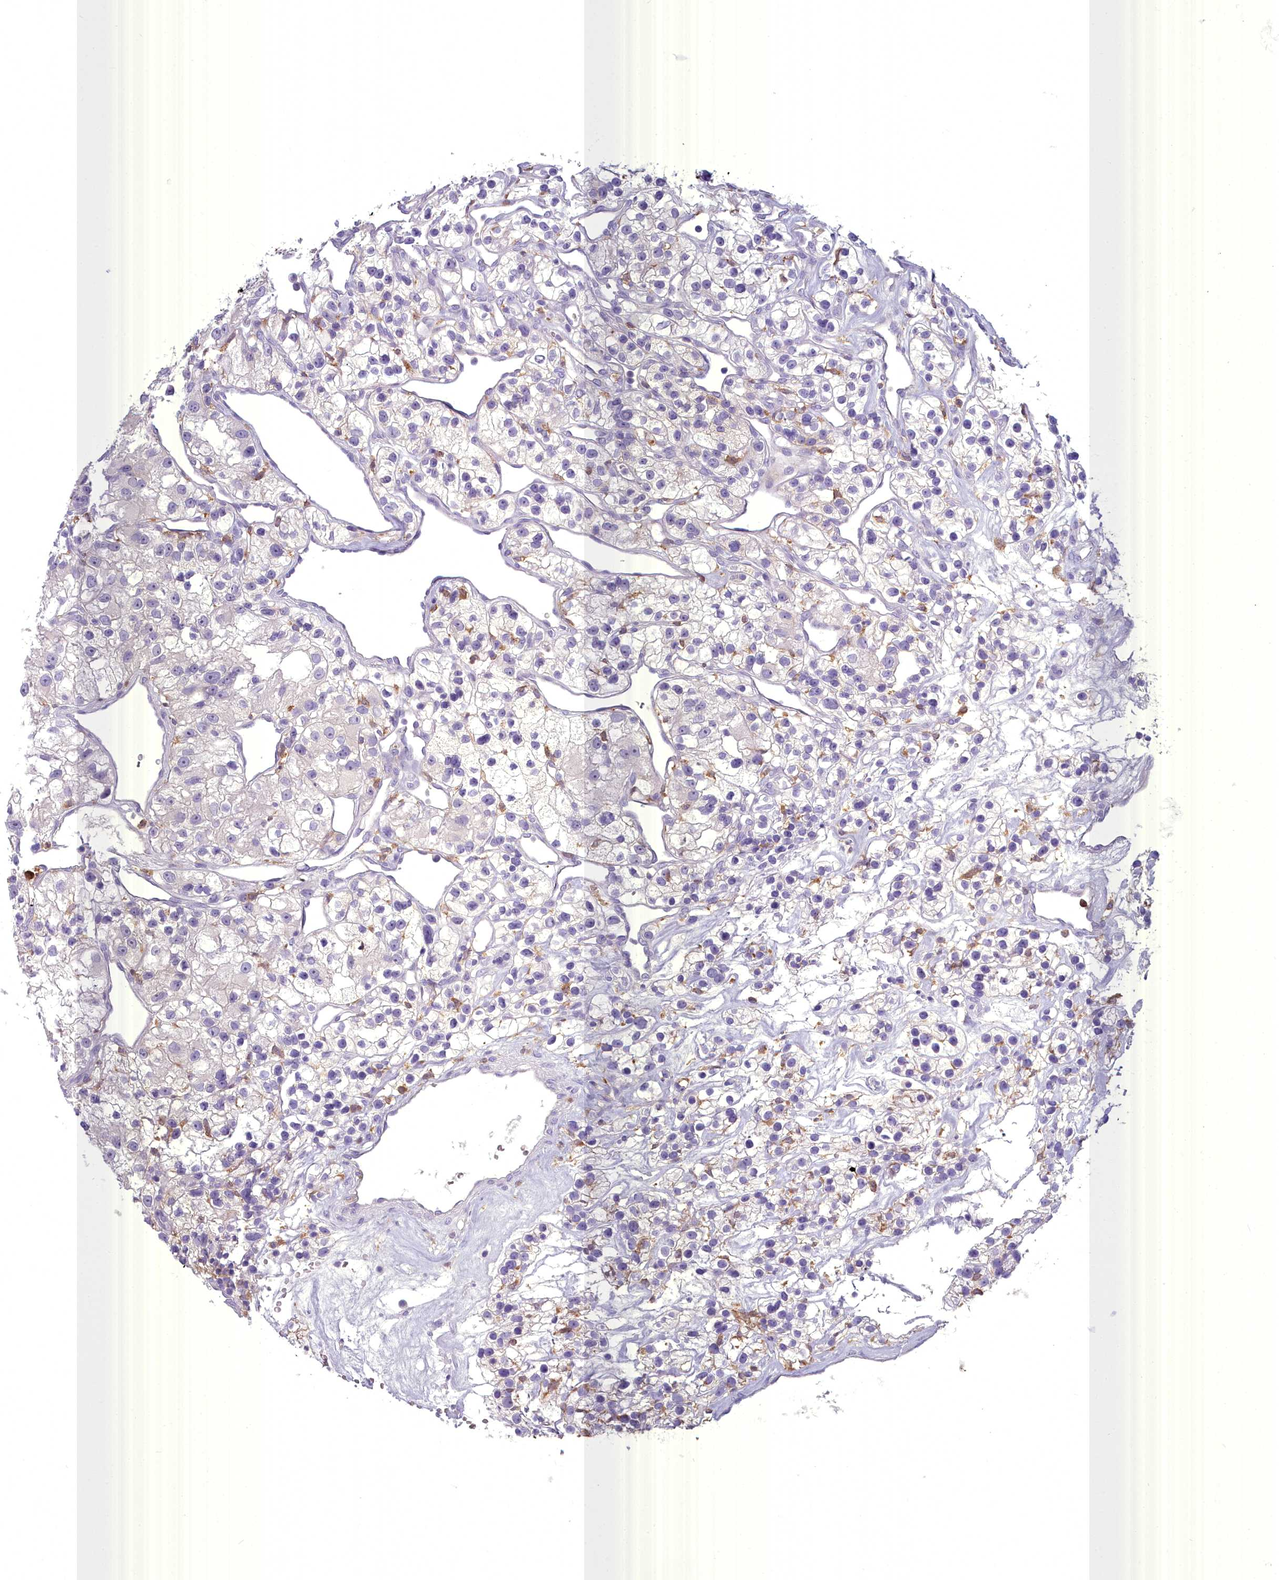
{"staining": {"intensity": "negative", "quantity": "none", "location": "none"}, "tissue": "renal cancer", "cell_type": "Tumor cells", "image_type": "cancer", "snomed": [{"axis": "morphology", "description": "Adenocarcinoma, NOS"}, {"axis": "topography", "description": "Kidney"}], "caption": "This image is of renal cancer stained with immunohistochemistry to label a protein in brown with the nuclei are counter-stained blue. There is no positivity in tumor cells.", "gene": "BLNK", "patient": {"sex": "female", "age": 57}}